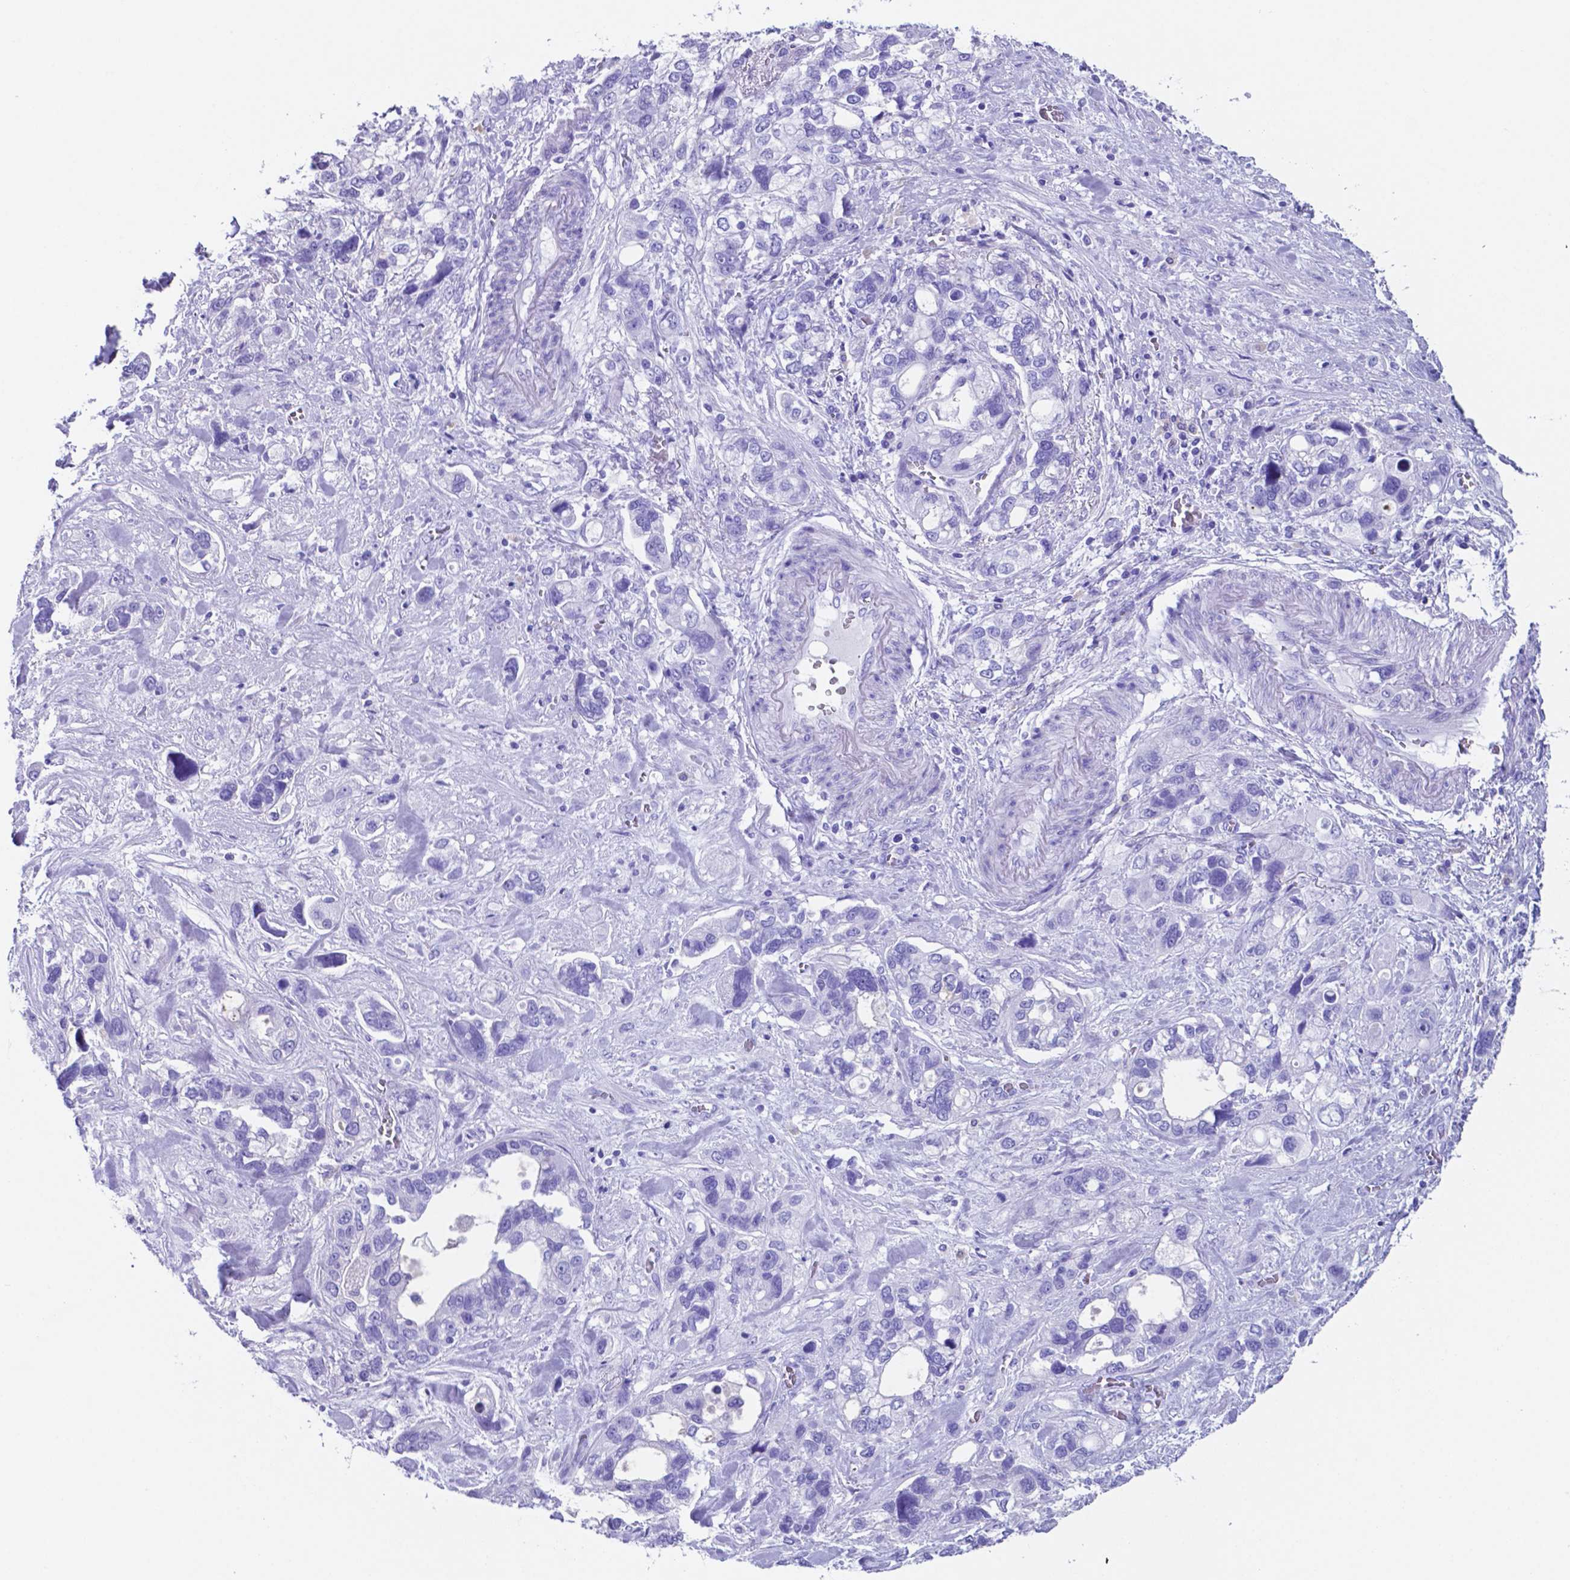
{"staining": {"intensity": "negative", "quantity": "none", "location": "none"}, "tissue": "stomach cancer", "cell_type": "Tumor cells", "image_type": "cancer", "snomed": [{"axis": "morphology", "description": "Adenocarcinoma, NOS"}, {"axis": "topography", "description": "Stomach, upper"}], "caption": "Tumor cells are negative for protein expression in human adenocarcinoma (stomach).", "gene": "DNAAF8", "patient": {"sex": "female", "age": 81}}